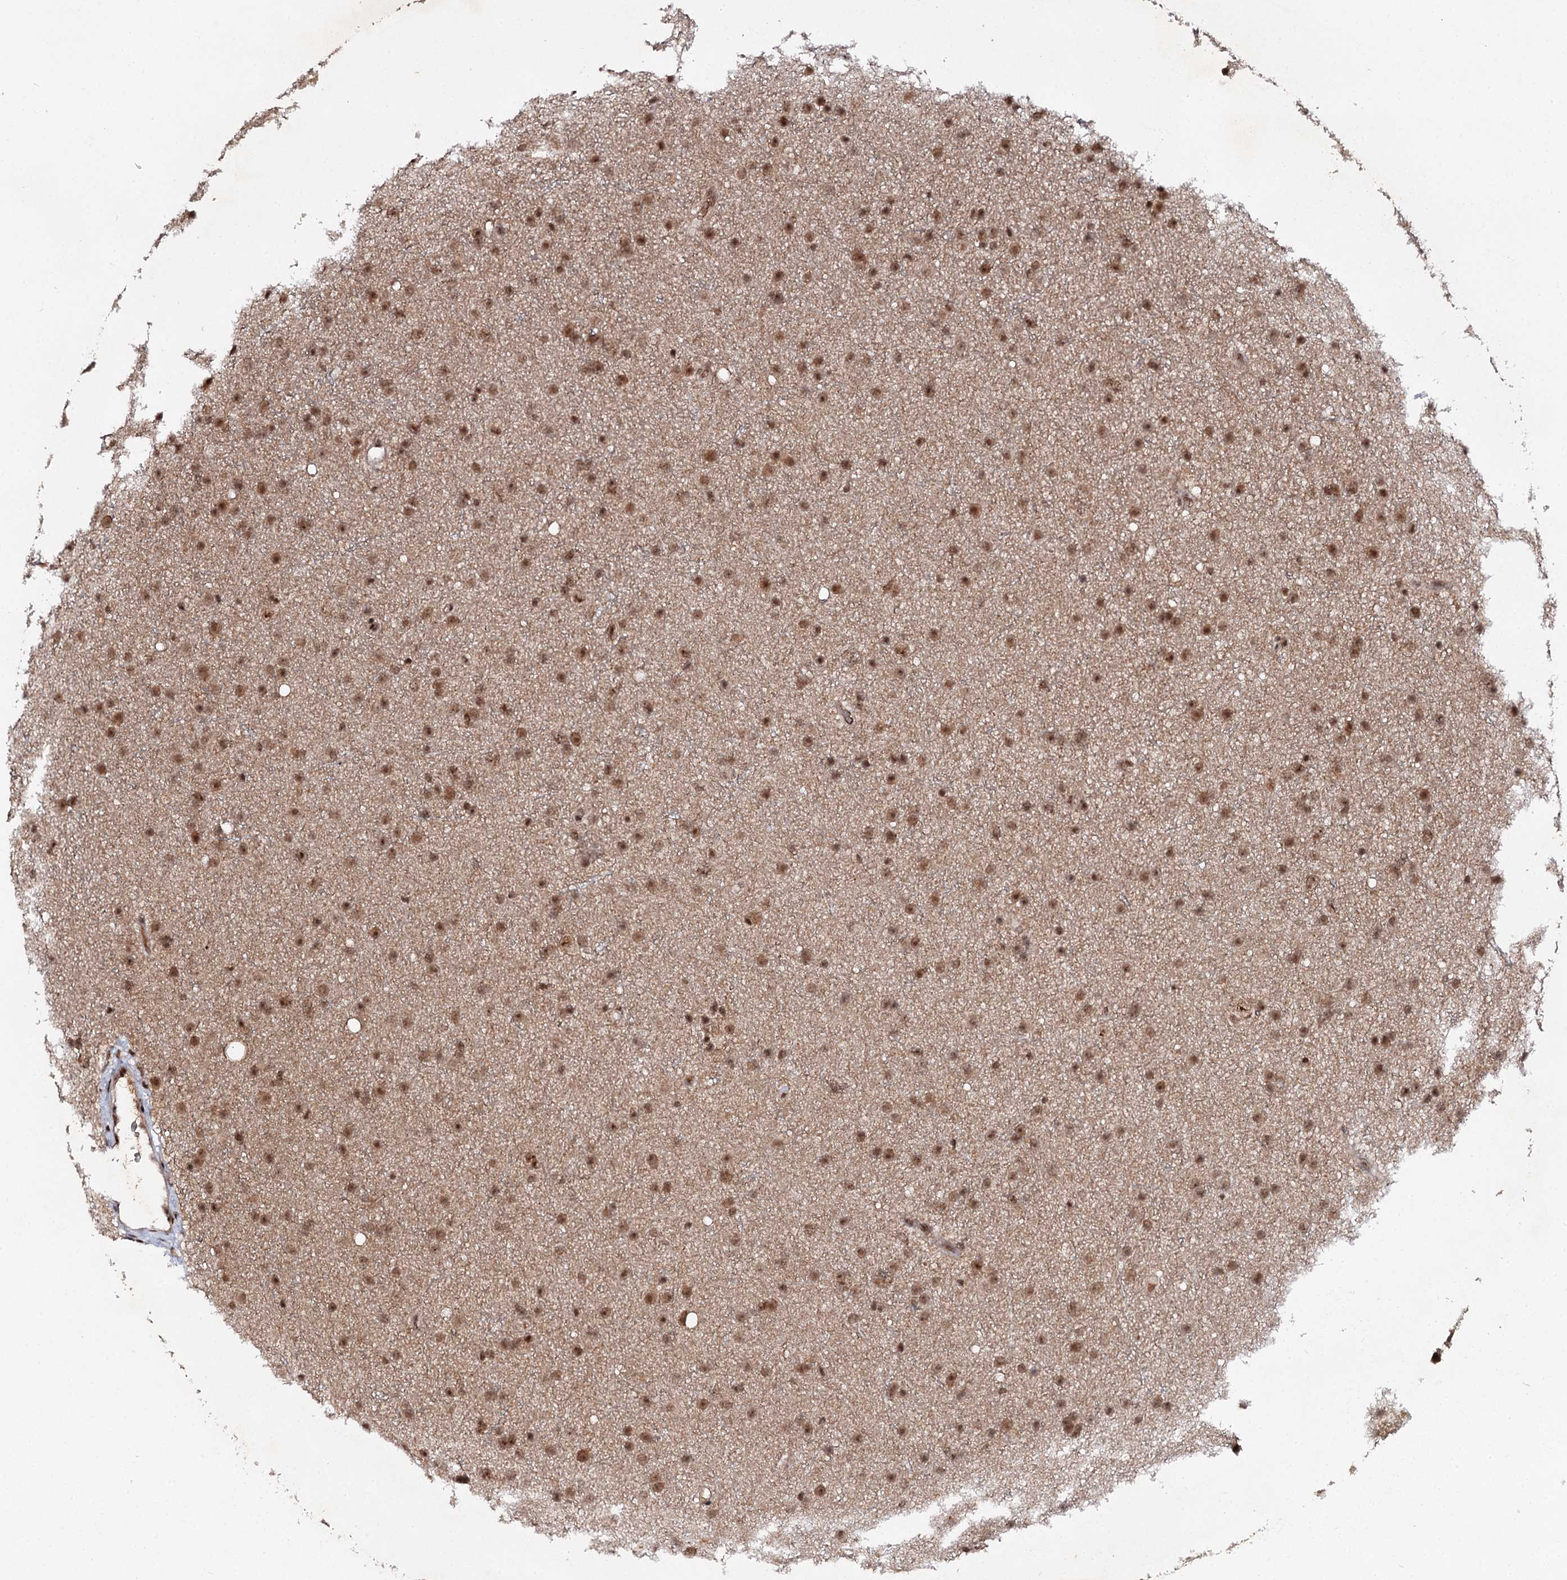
{"staining": {"intensity": "moderate", "quantity": ">75%", "location": "nuclear"}, "tissue": "glioma", "cell_type": "Tumor cells", "image_type": "cancer", "snomed": [{"axis": "morphology", "description": "Glioma, malignant, Low grade"}, {"axis": "topography", "description": "Cerebral cortex"}], "caption": "This is a photomicrograph of immunohistochemistry staining of glioma, which shows moderate positivity in the nuclear of tumor cells.", "gene": "BUD13", "patient": {"sex": "female", "age": 39}}